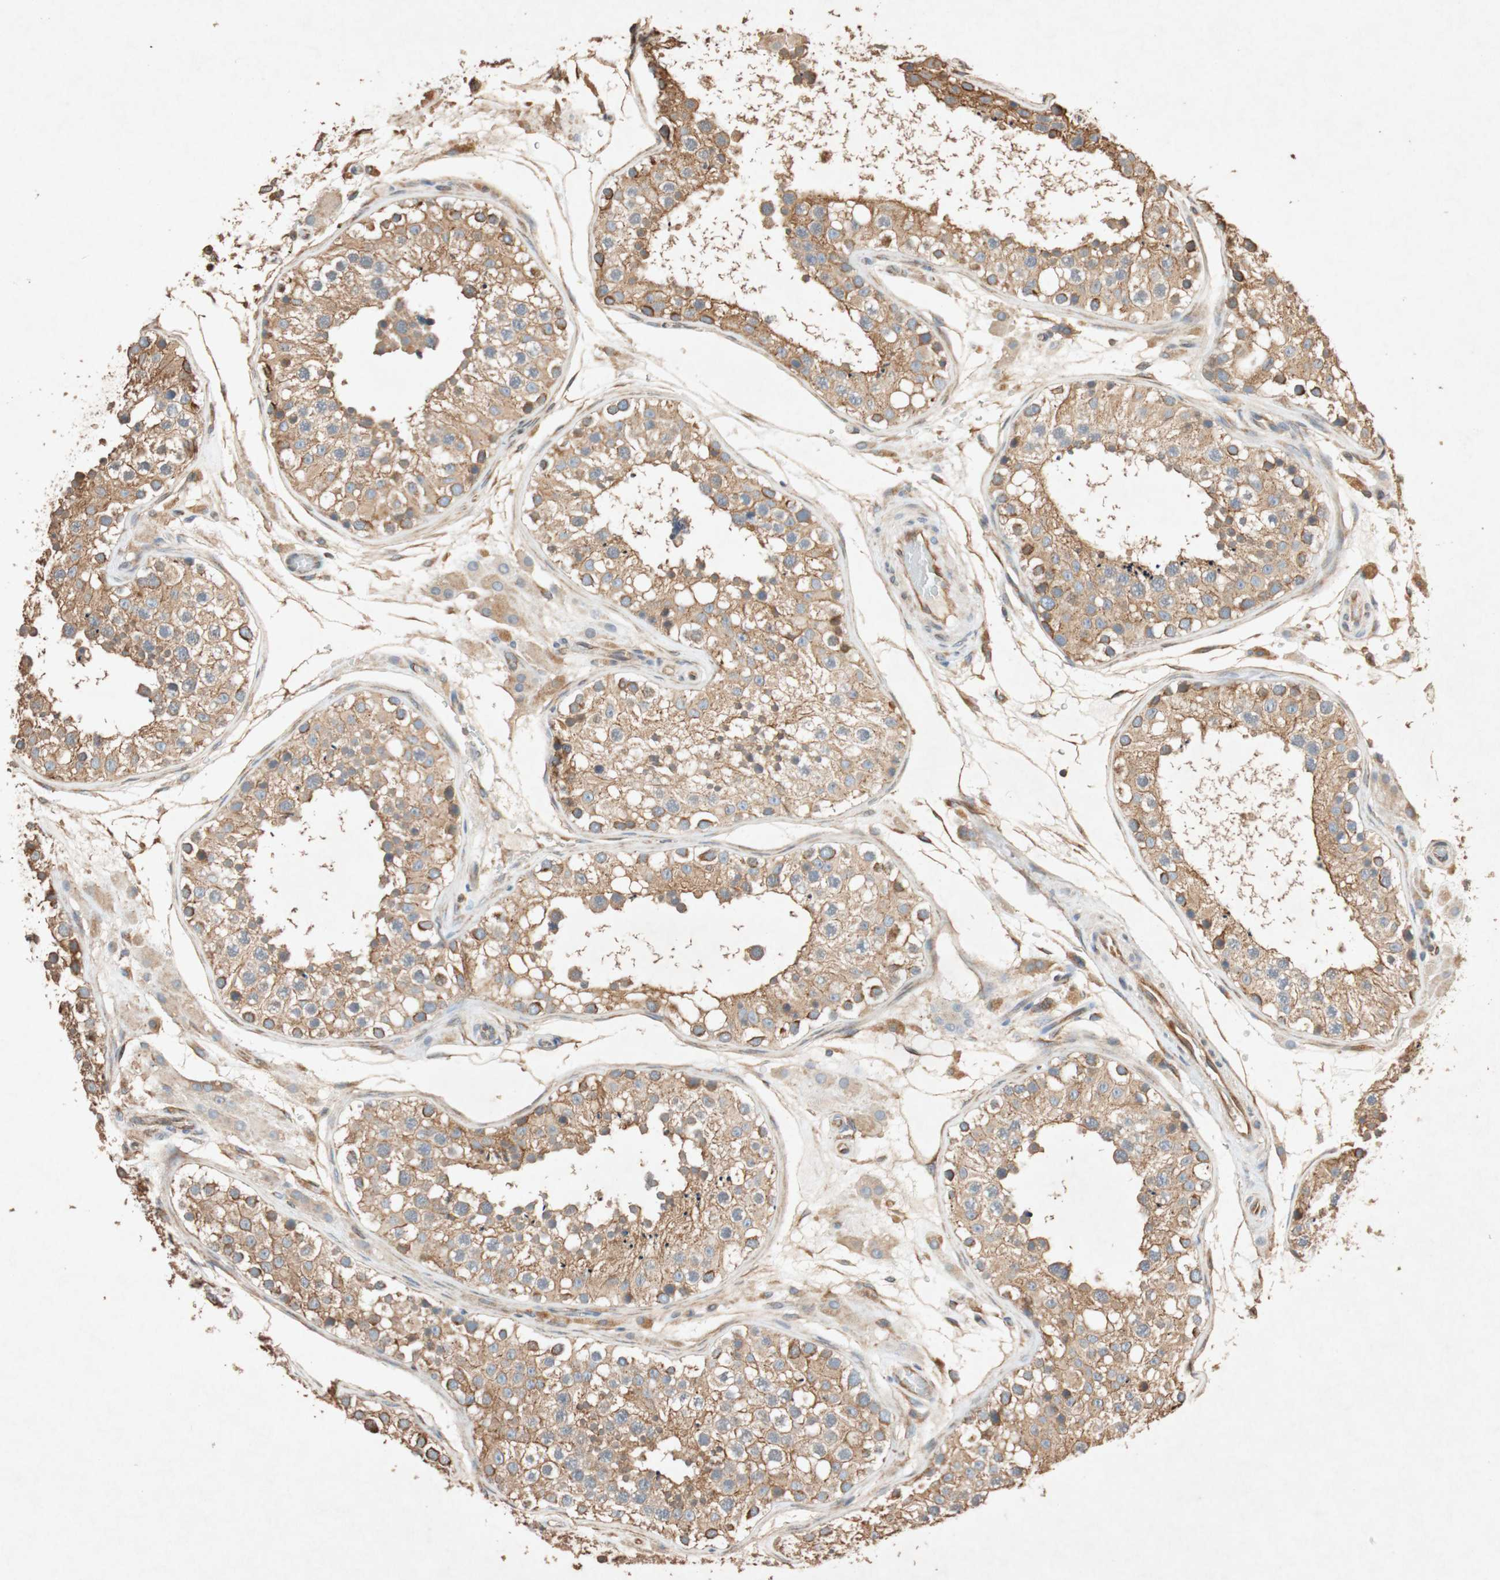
{"staining": {"intensity": "moderate", "quantity": ">75%", "location": "cytoplasmic/membranous"}, "tissue": "testis", "cell_type": "Cells in seminiferous ducts", "image_type": "normal", "snomed": [{"axis": "morphology", "description": "Normal tissue, NOS"}, {"axis": "topography", "description": "Testis"}], "caption": "Immunohistochemical staining of benign testis shows moderate cytoplasmic/membranous protein positivity in about >75% of cells in seminiferous ducts. (DAB = brown stain, brightfield microscopy at high magnification).", "gene": "TUBB", "patient": {"sex": "male", "age": 26}}